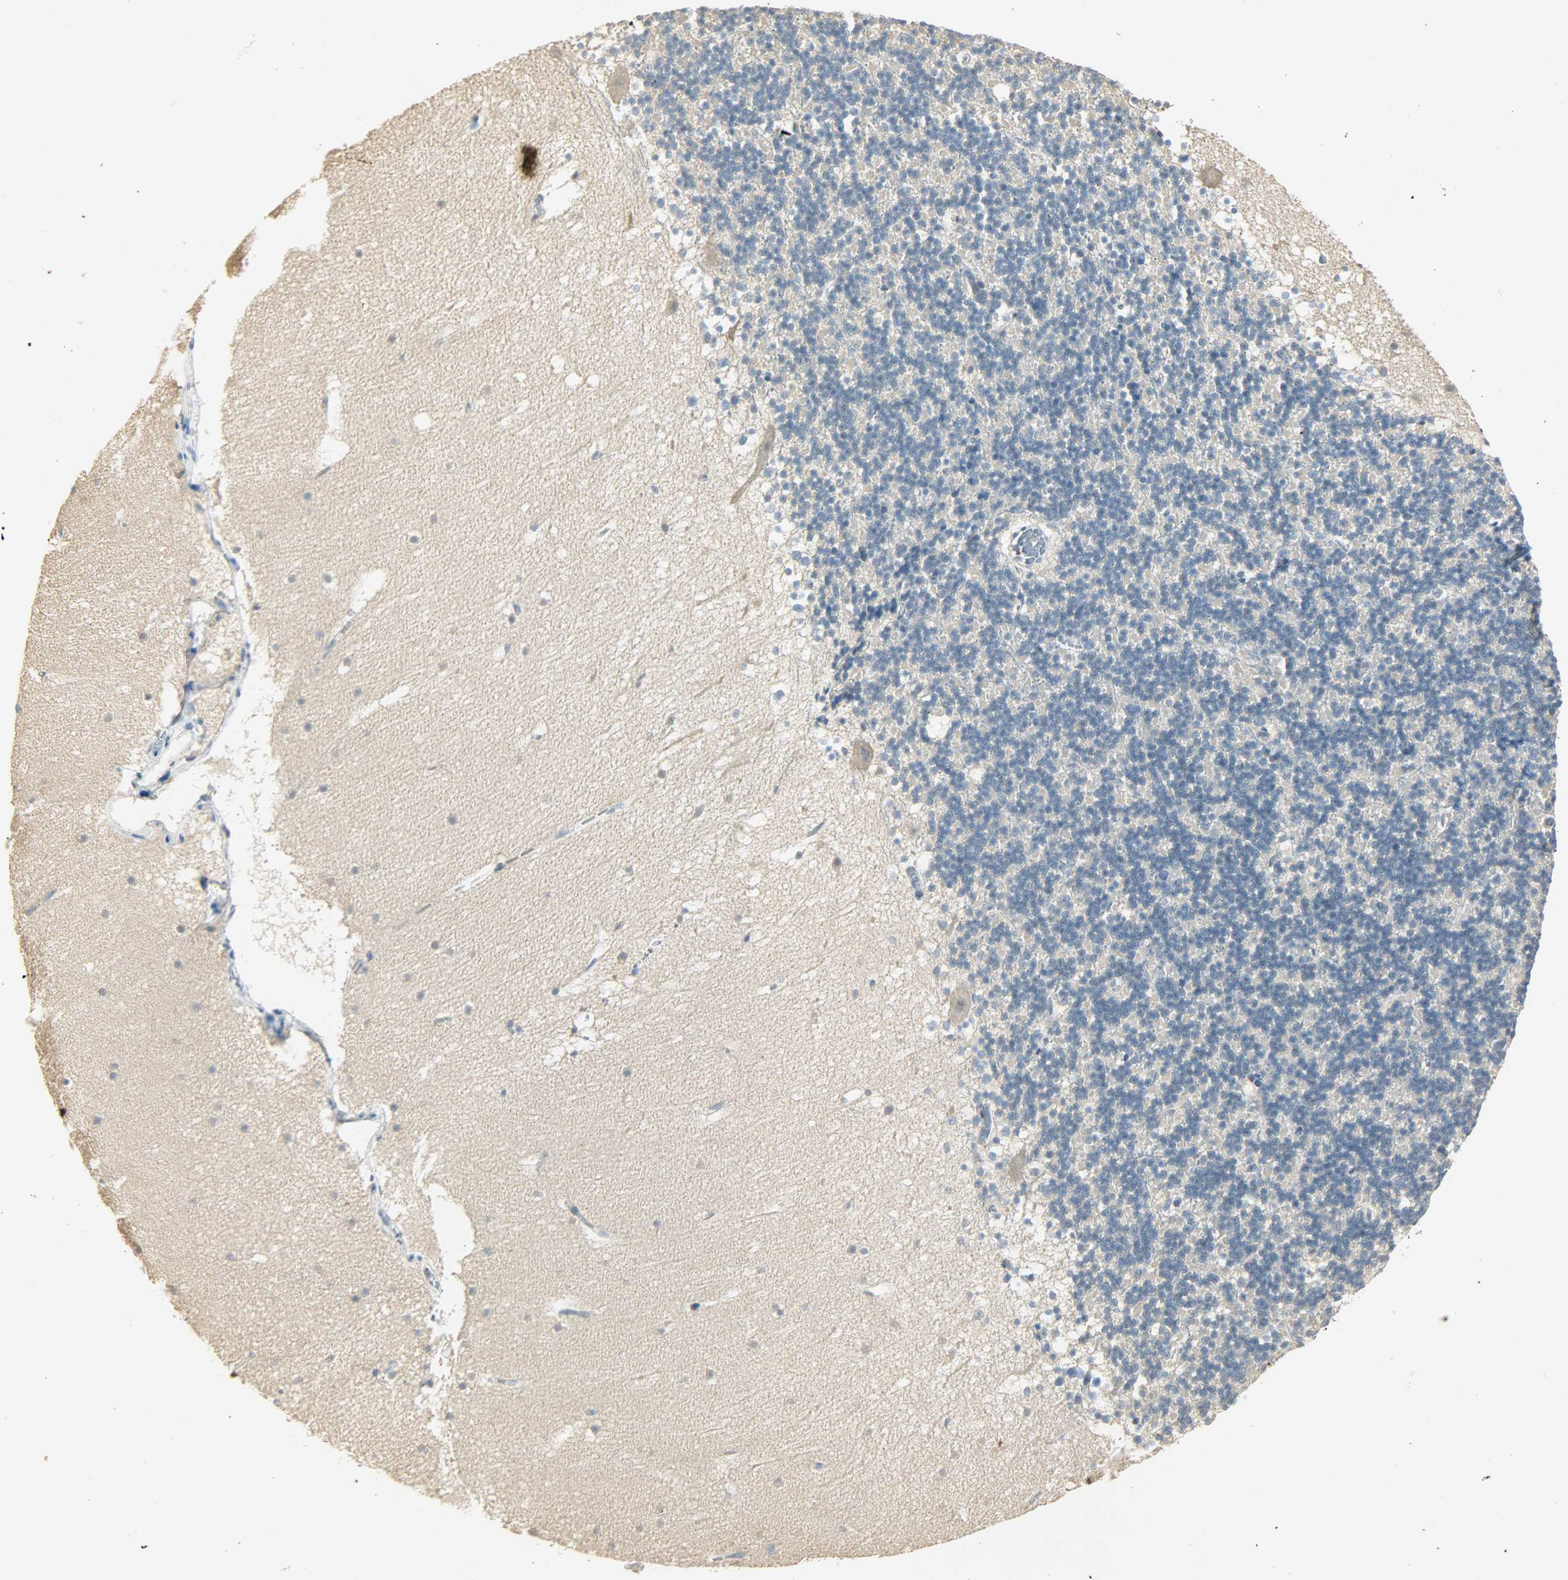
{"staining": {"intensity": "negative", "quantity": "none", "location": "none"}, "tissue": "cerebellum", "cell_type": "Cells in granular layer", "image_type": "normal", "snomed": [{"axis": "morphology", "description": "Normal tissue, NOS"}, {"axis": "topography", "description": "Cerebellum"}], "caption": "Immunohistochemical staining of unremarkable cerebellum demonstrates no significant expression in cells in granular layer.", "gene": "USP13", "patient": {"sex": "male", "age": 45}}